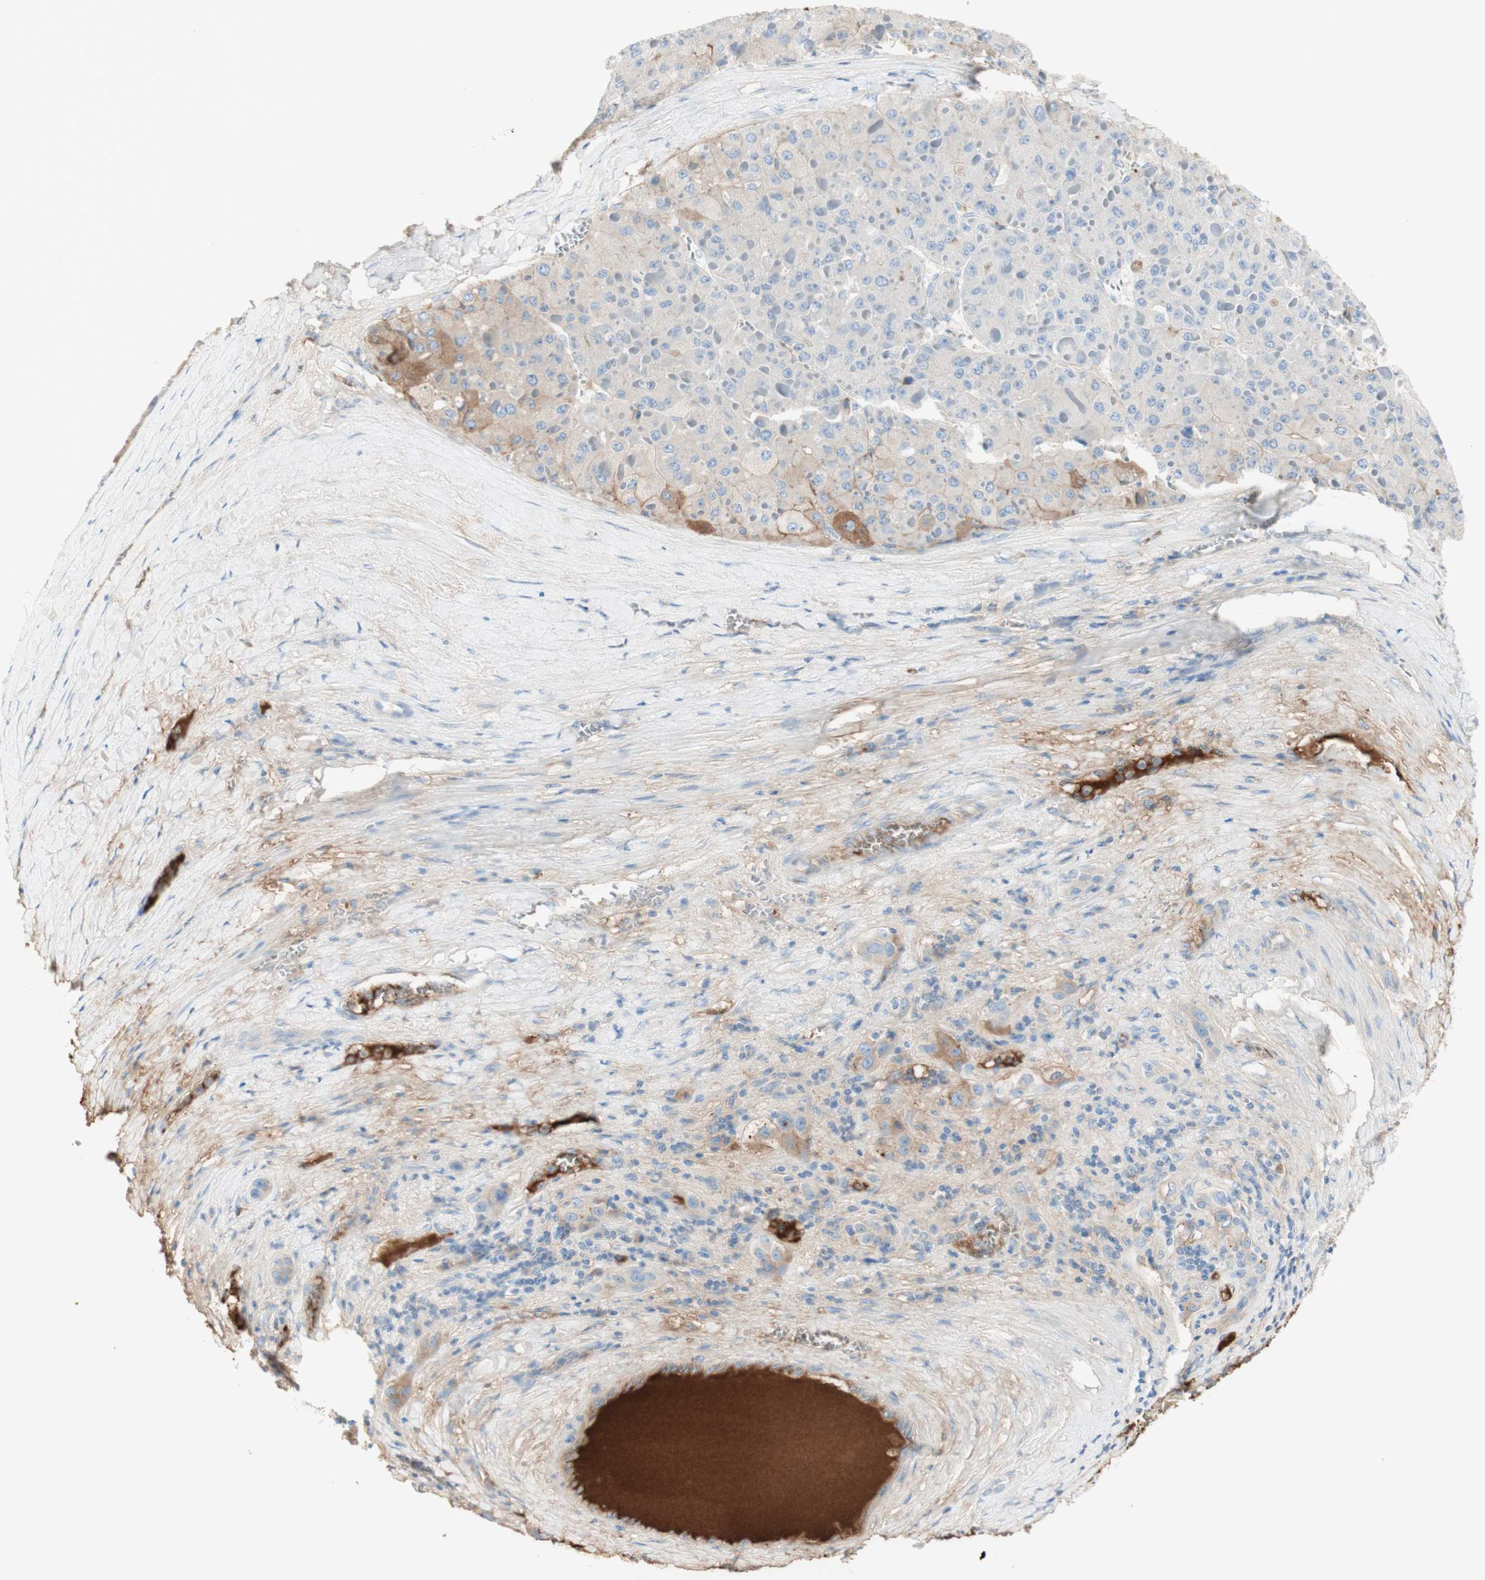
{"staining": {"intensity": "negative", "quantity": "none", "location": "none"}, "tissue": "liver cancer", "cell_type": "Tumor cells", "image_type": "cancer", "snomed": [{"axis": "morphology", "description": "Carcinoma, Hepatocellular, NOS"}, {"axis": "topography", "description": "Liver"}], "caption": "Tumor cells show no significant staining in liver cancer (hepatocellular carcinoma).", "gene": "KNG1", "patient": {"sex": "female", "age": 73}}